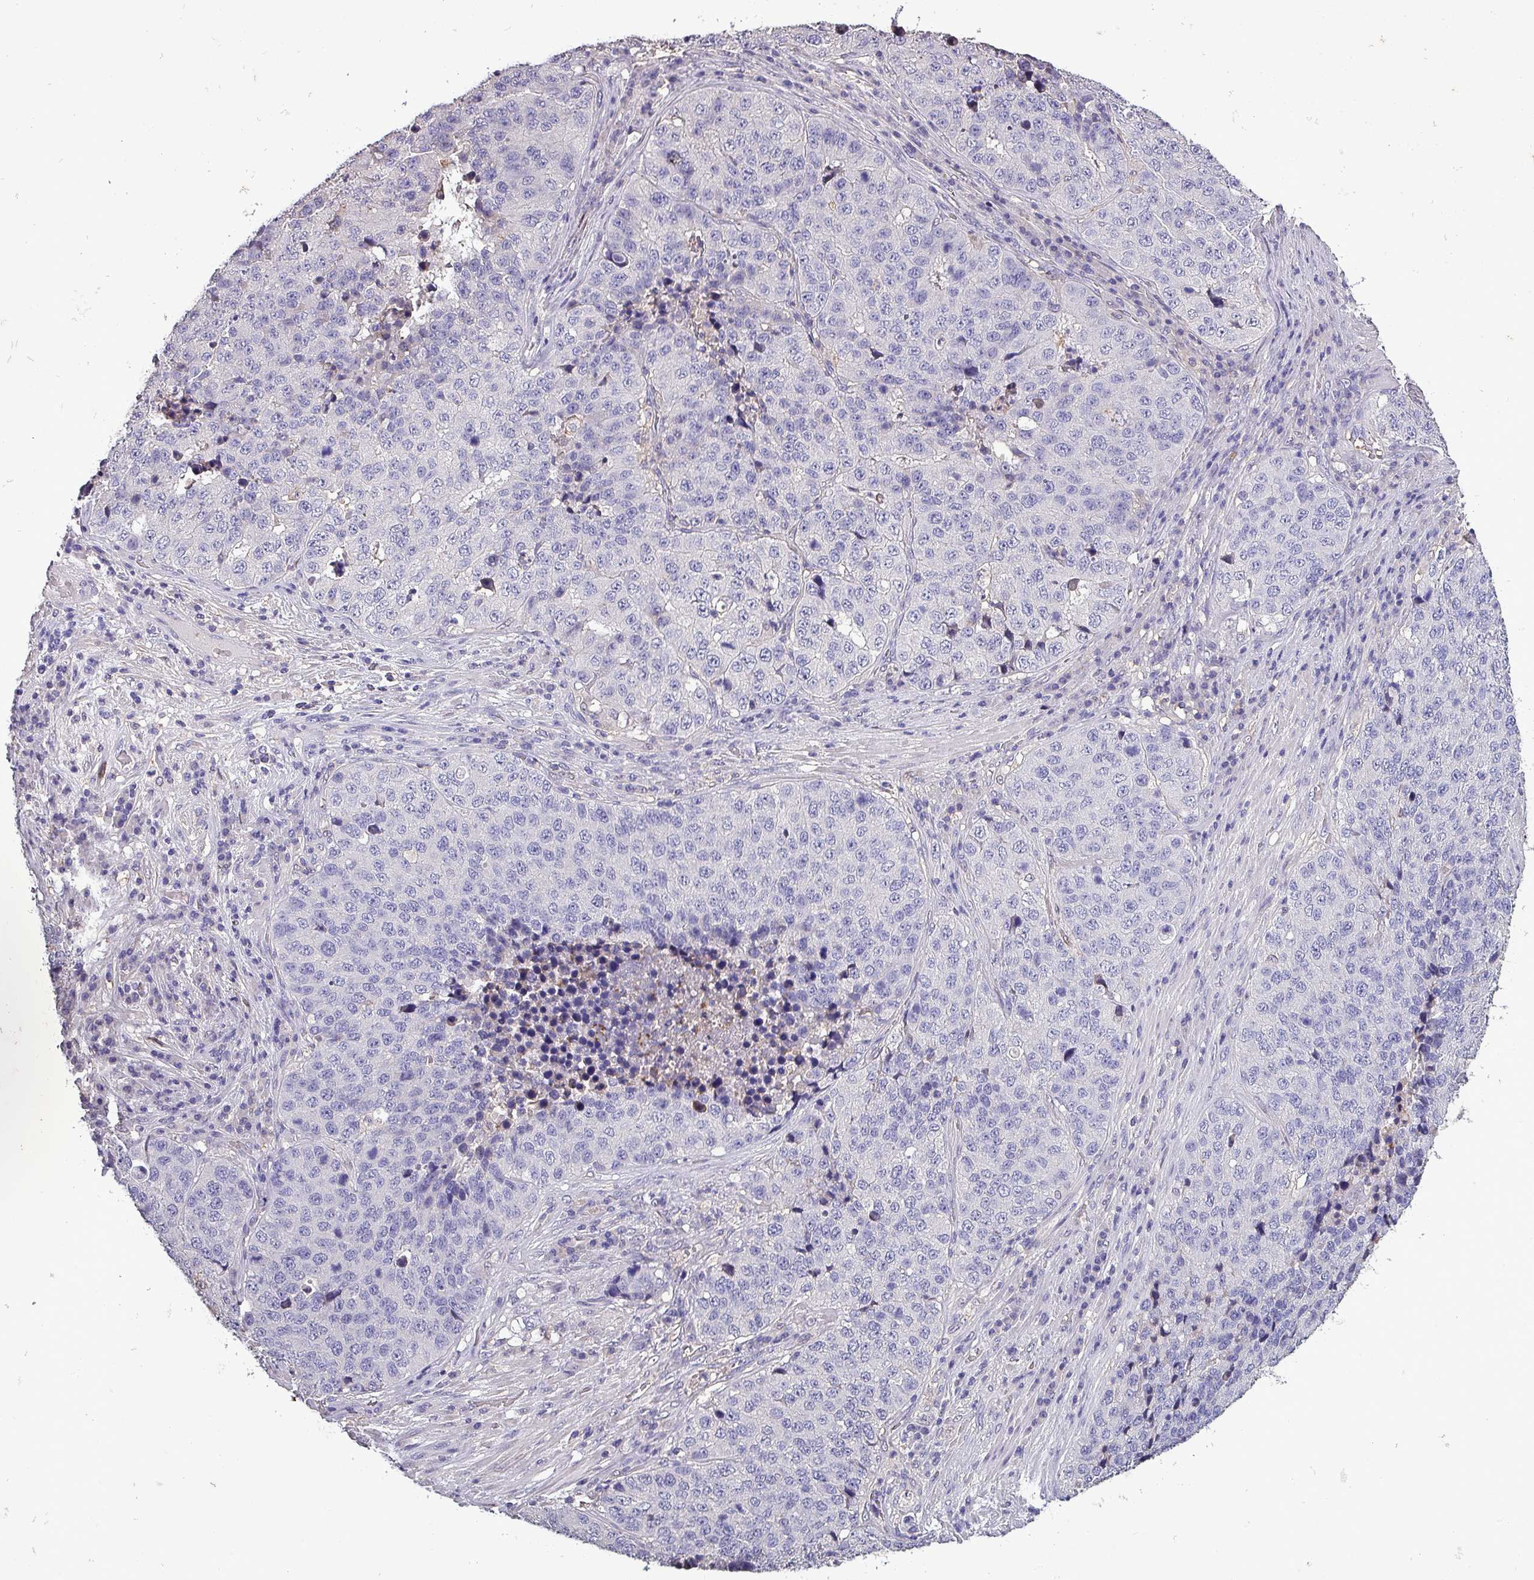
{"staining": {"intensity": "negative", "quantity": "none", "location": "none"}, "tissue": "stomach cancer", "cell_type": "Tumor cells", "image_type": "cancer", "snomed": [{"axis": "morphology", "description": "Adenocarcinoma, NOS"}, {"axis": "topography", "description": "Stomach"}], "caption": "Stomach adenocarcinoma was stained to show a protein in brown. There is no significant expression in tumor cells.", "gene": "HTRA4", "patient": {"sex": "male", "age": 71}}